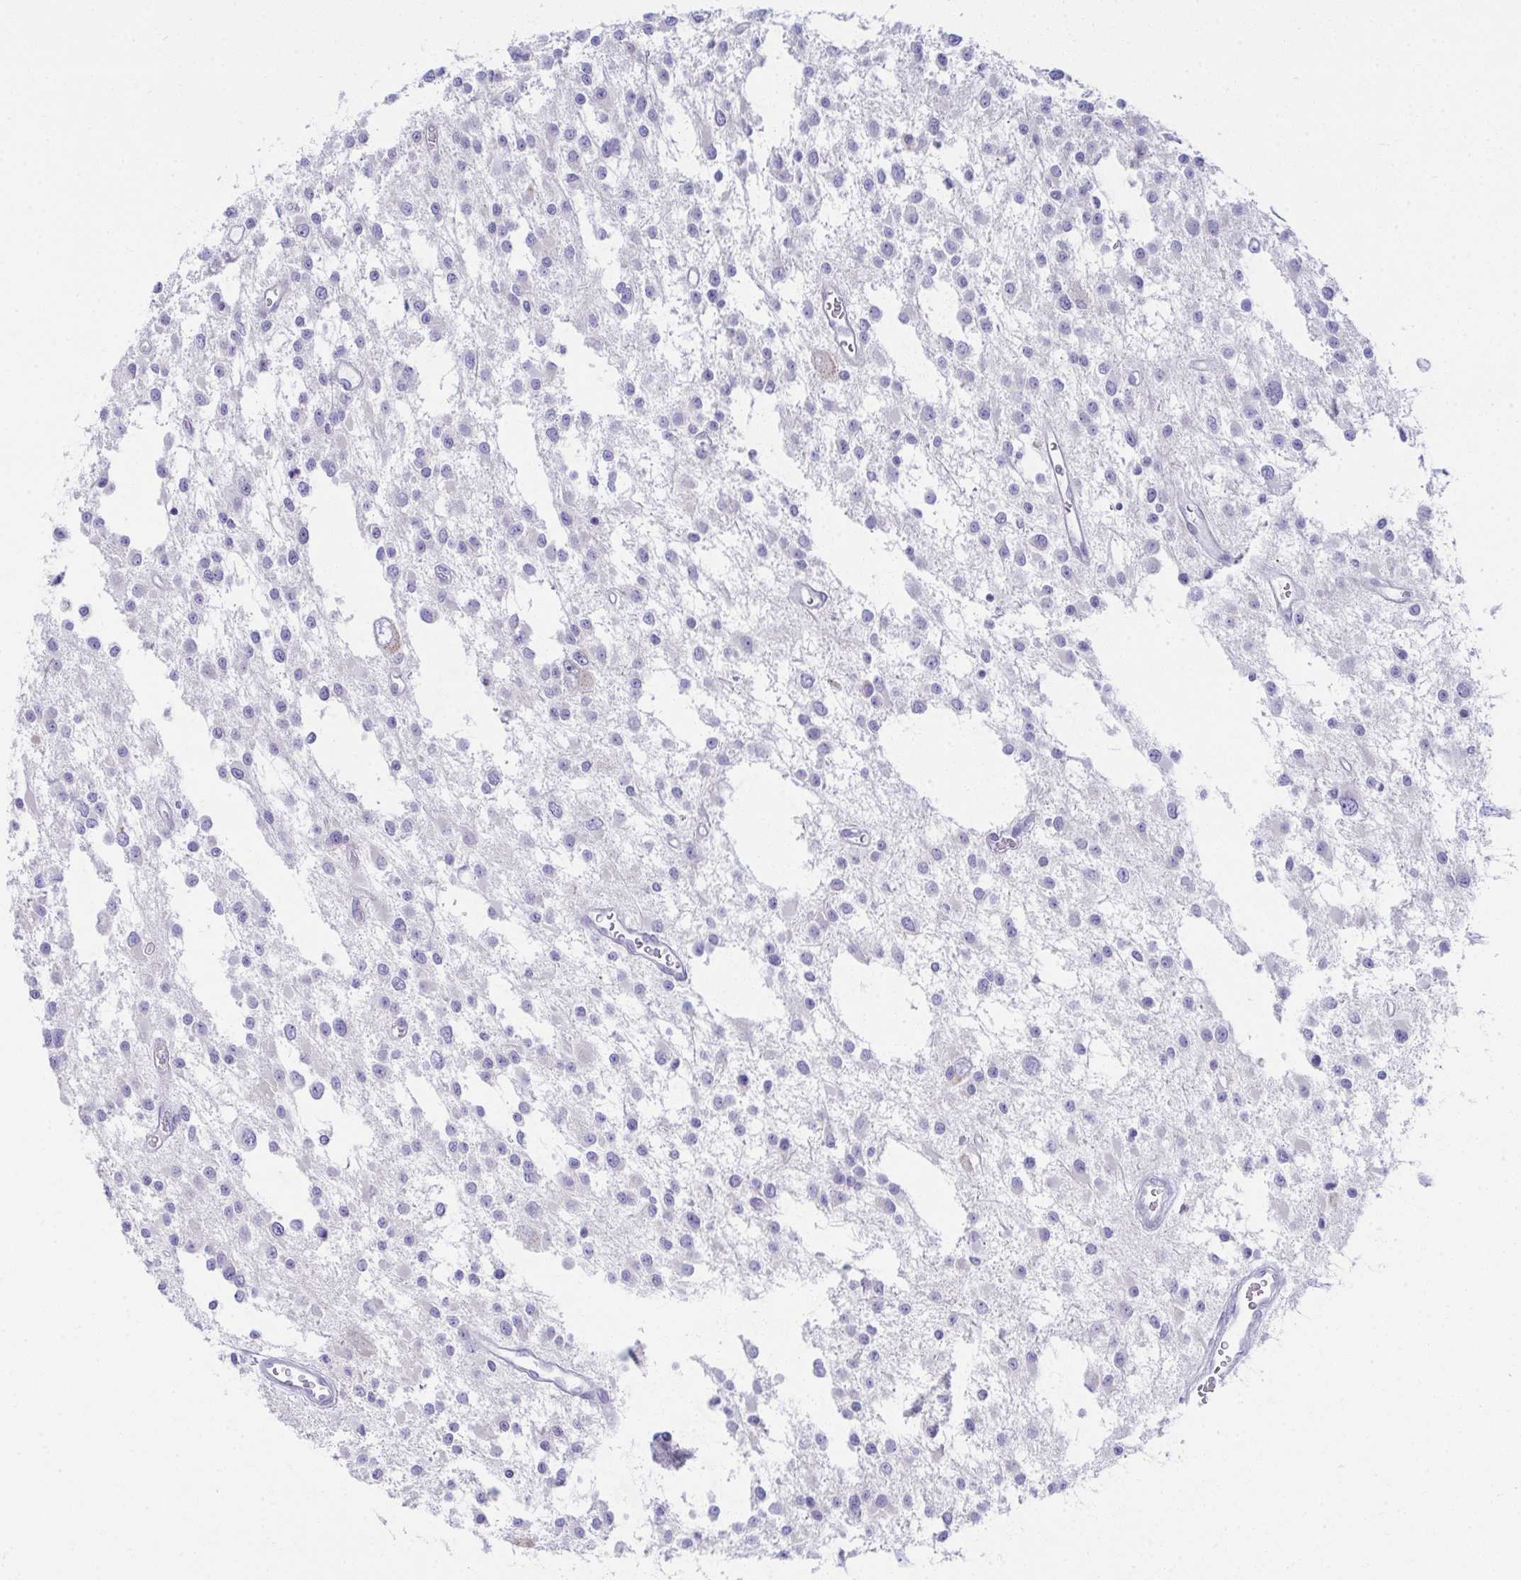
{"staining": {"intensity": "negative", "quantity": "none", "location": "none"}, "tissue": "glioma", "cell_type": "Tumor cells", "image_type": "cancer", "snomed": [{"axis": "morphology", "description": "Glioma, malignant, Low grade"}, {"axis": "topography", "description": "Brain"}], "caption": "This is a micrograph of immunohistochemistry (IHC) staining of malignant low-grade glioma, which shows no expression in tumor cells.", "gene": "FASLG", "patient": {"sex": "male", "age": 43}}